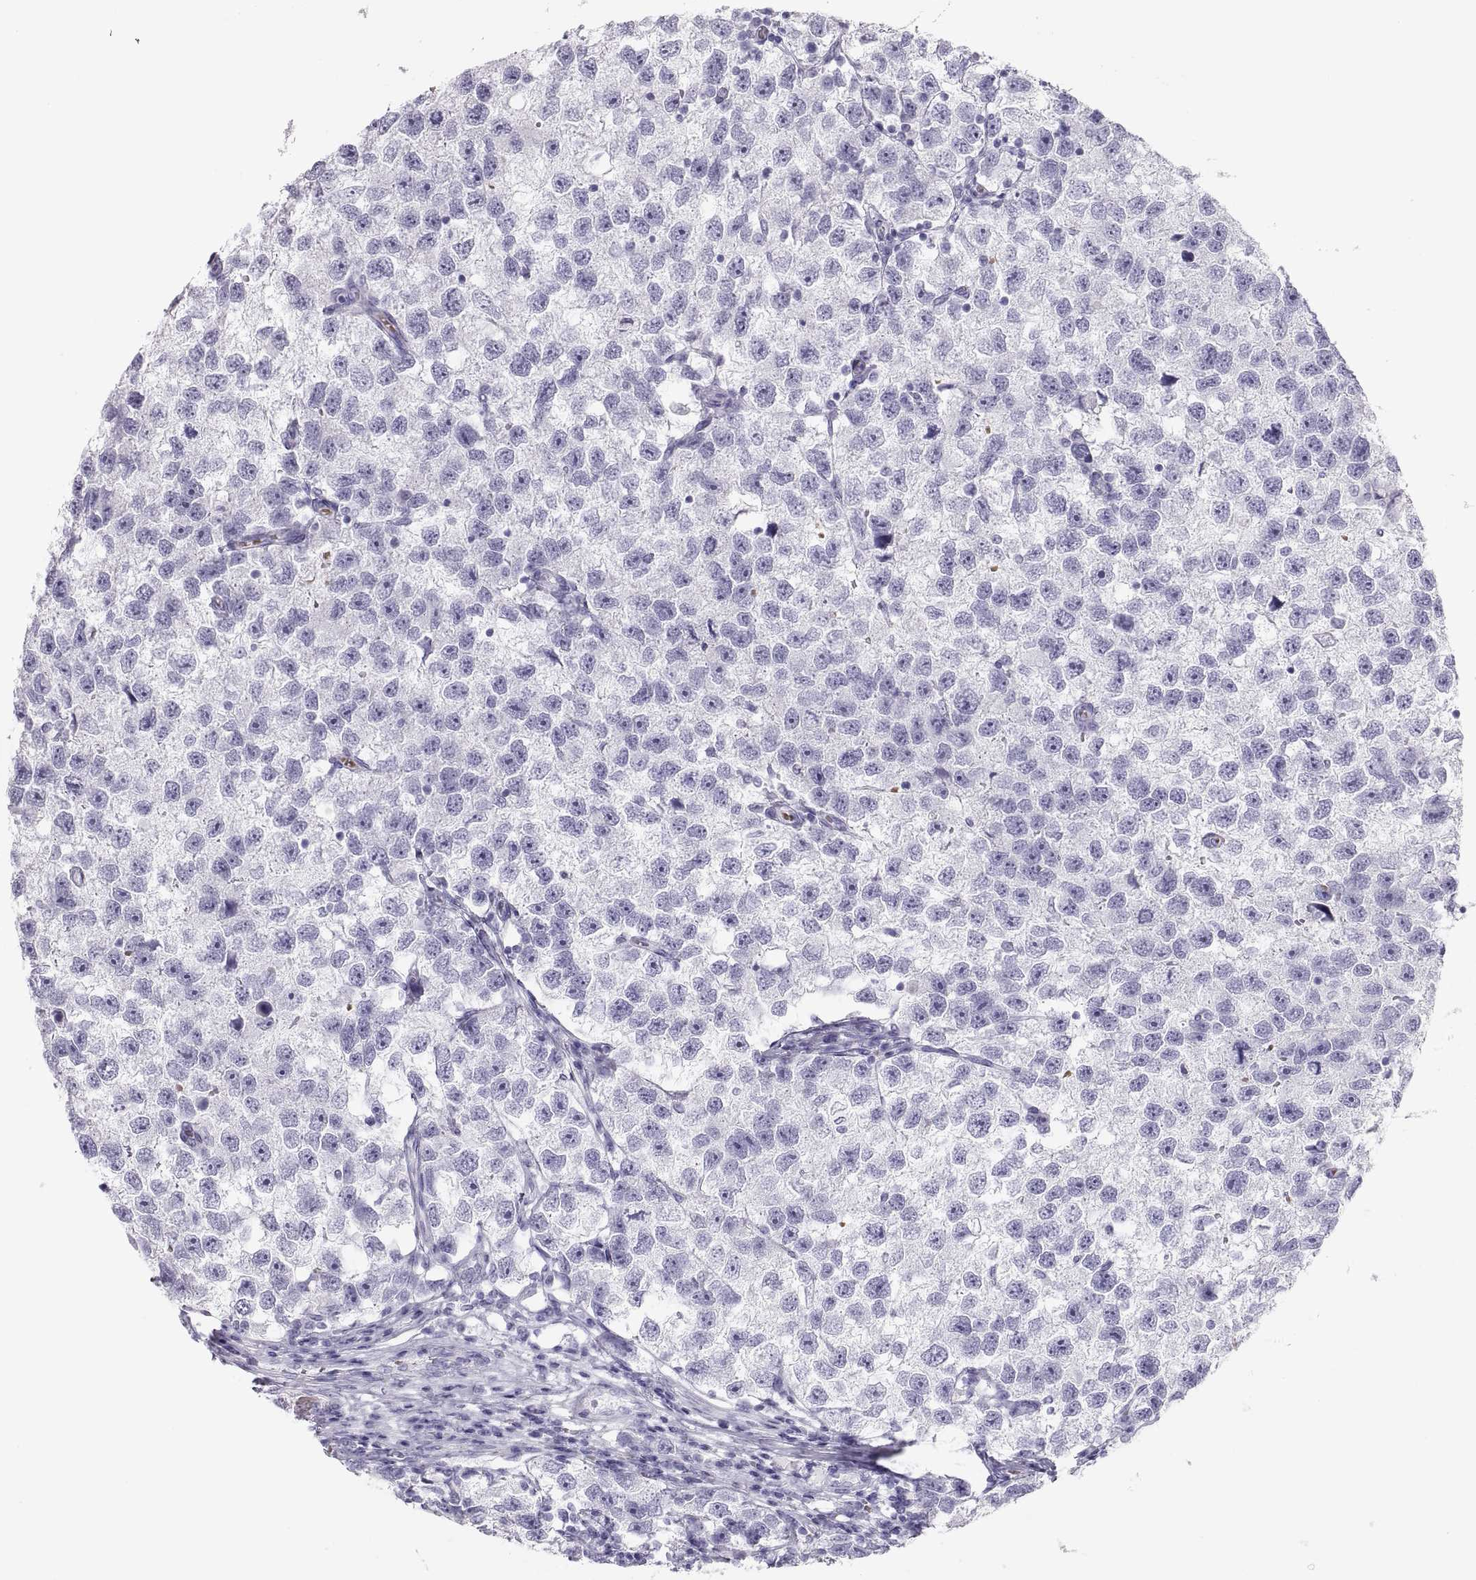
{"staining": {"intensity": "negative", "quantity": "none", "location": "none"}, "tissue": "testis cancer", "cell_type": "Tumor cells", "image_type": "cancer", "snomed": [{"axis": "morphology", "description": "Seminoma, NOS"}, {"axis": "topography", "description": "Testis"}], "caption": "Seminoma (testis) was stained to show a protein in brown. There is no significant positivity in tumor cells.", "gene": "SEMG1", "patient": {"sex": "male", "age": 26}}